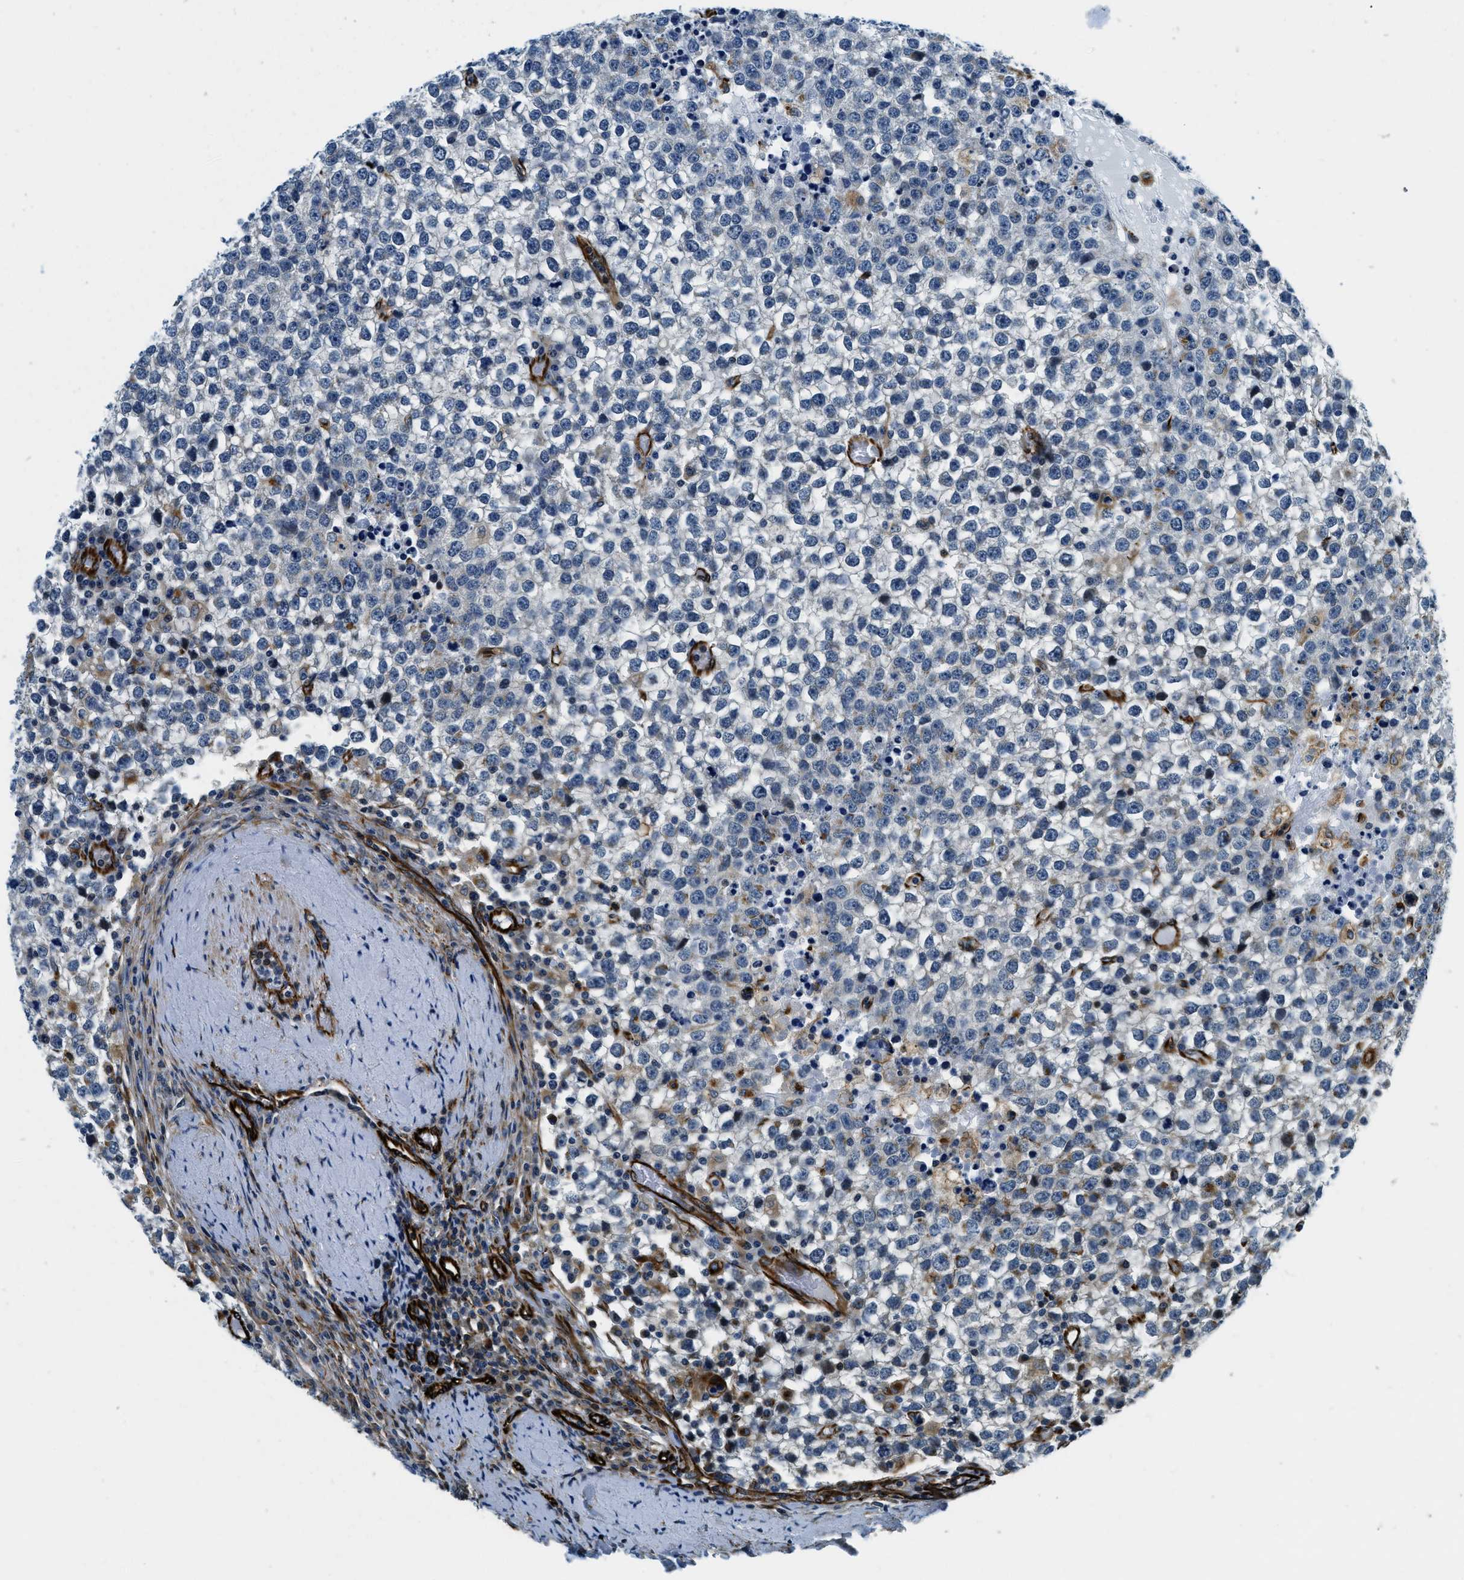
{"staining": {"intensity": "negative", "quantity": "none", "location": "none"}, "tissue": "testis cancer", "cell_type": "Tumor cells", "image_type": "cancer", "snomed": [{"axis": "morphology", "description": "Seminoma, NOS"}, {"axis": "topography", "description": "Testis"}], "caption": "A high-resolution histopathology image shows immunohistochemistry (IHC) staining of testis seminoma, which demonstrates no significant staining in tumor cells.", "gene": "GNS", "patient": {"sex": "male", "age": 65}}